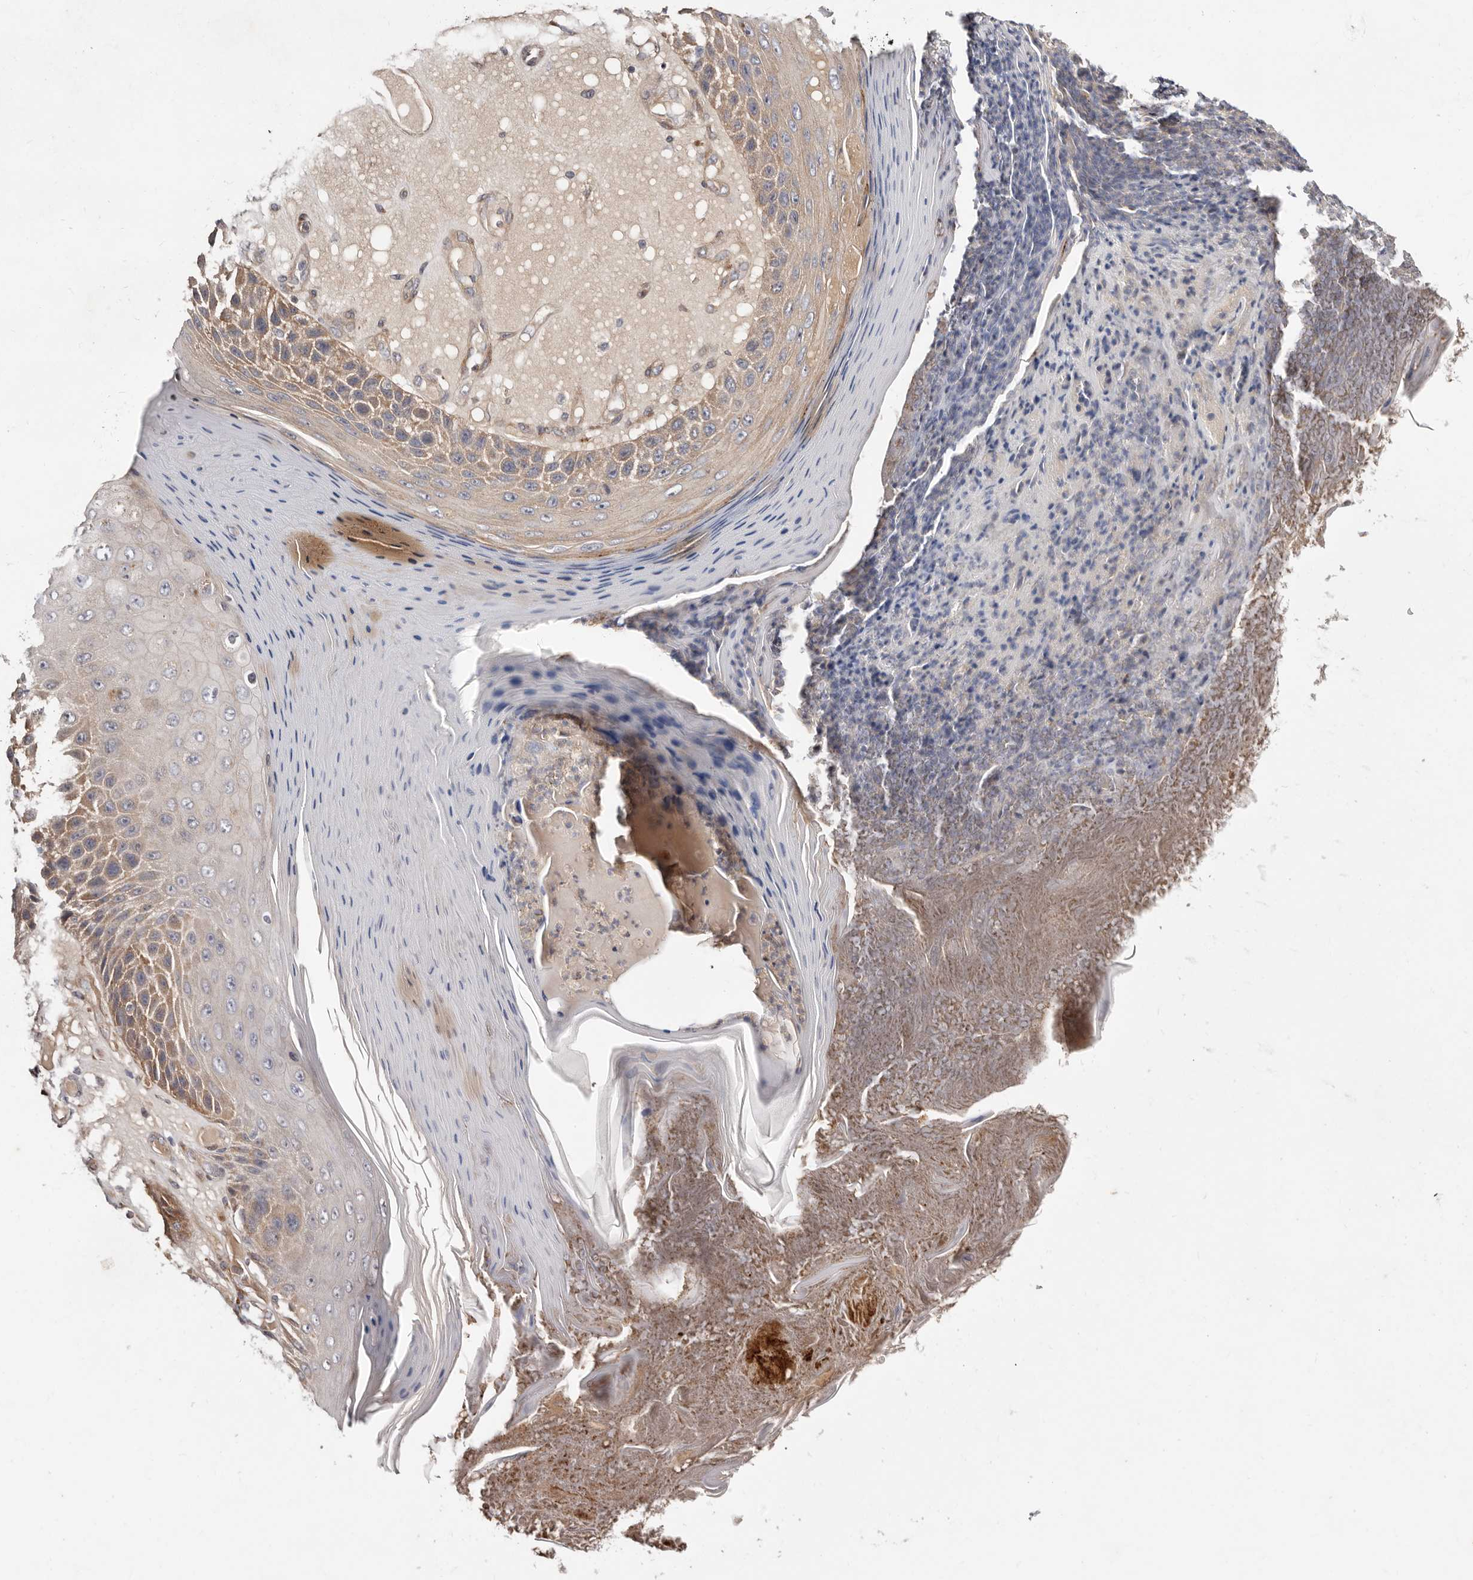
{"staining": {"intensity": "moderate", "quantity": "25%-75%", "location": "cytoplasmic/membranous"}, "tissue": "skin cancer", "cell_type": "Tumor cells", "image_type": "cancer", "snomed": [{"axis": "morphology", "description": "Squamous cell carcinoma, NOS"}, {"axis": "topography", "description": "Skin"}], "caption": "Immunohistochemical staining of human skin squamous cell carcinoma displays moderate cytoplasmic/membranous protein positivity in about 25%-75% of tumor cells.", "gene": "DACT2", "patient": {"sex": "female", "age": 88}}